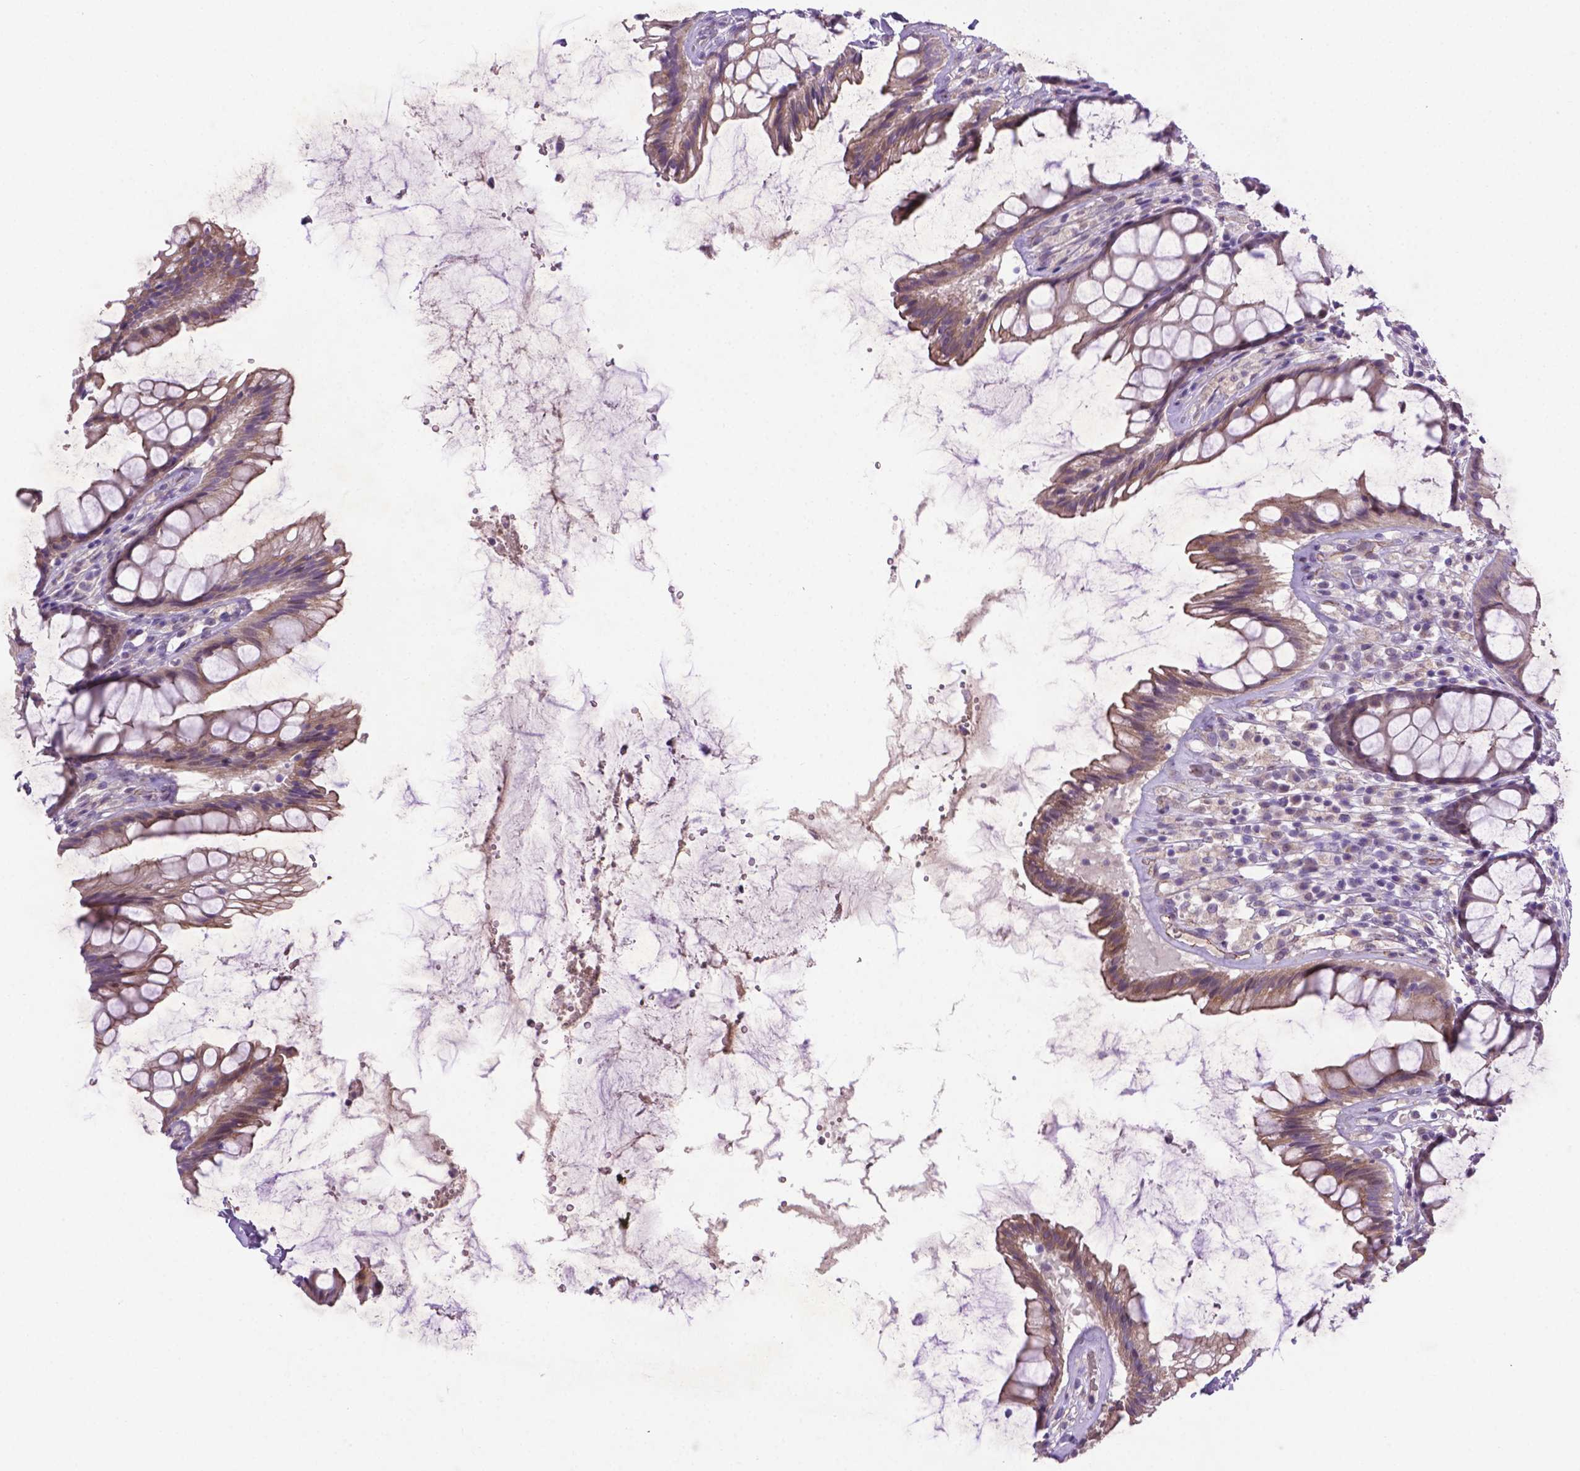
{"staining": {"intensity": "weak", "quantity": "25%-75%", "location": "cytoplasmic/membranous"}, "tissue": "rectum", "cell_type": "Glandular cells", "image_type": "normal", "snomed": [{"axis": "morphology", "description": "Normal tissue, NOS"}, {"axis": "topography", "description": "Rectum"}], "caption": "Immunohistochemical staining of normal rectum displays weak cytoplasmic/membranous protein positivity in about 25%-75% of glandular cells. The staining is performed using DAB brown chromogen to label protein expression. The nuclei are counter-stained blue using hematoxylin.", "gene": "CCER2", "patient": {"sex": "male", "age": 72}}